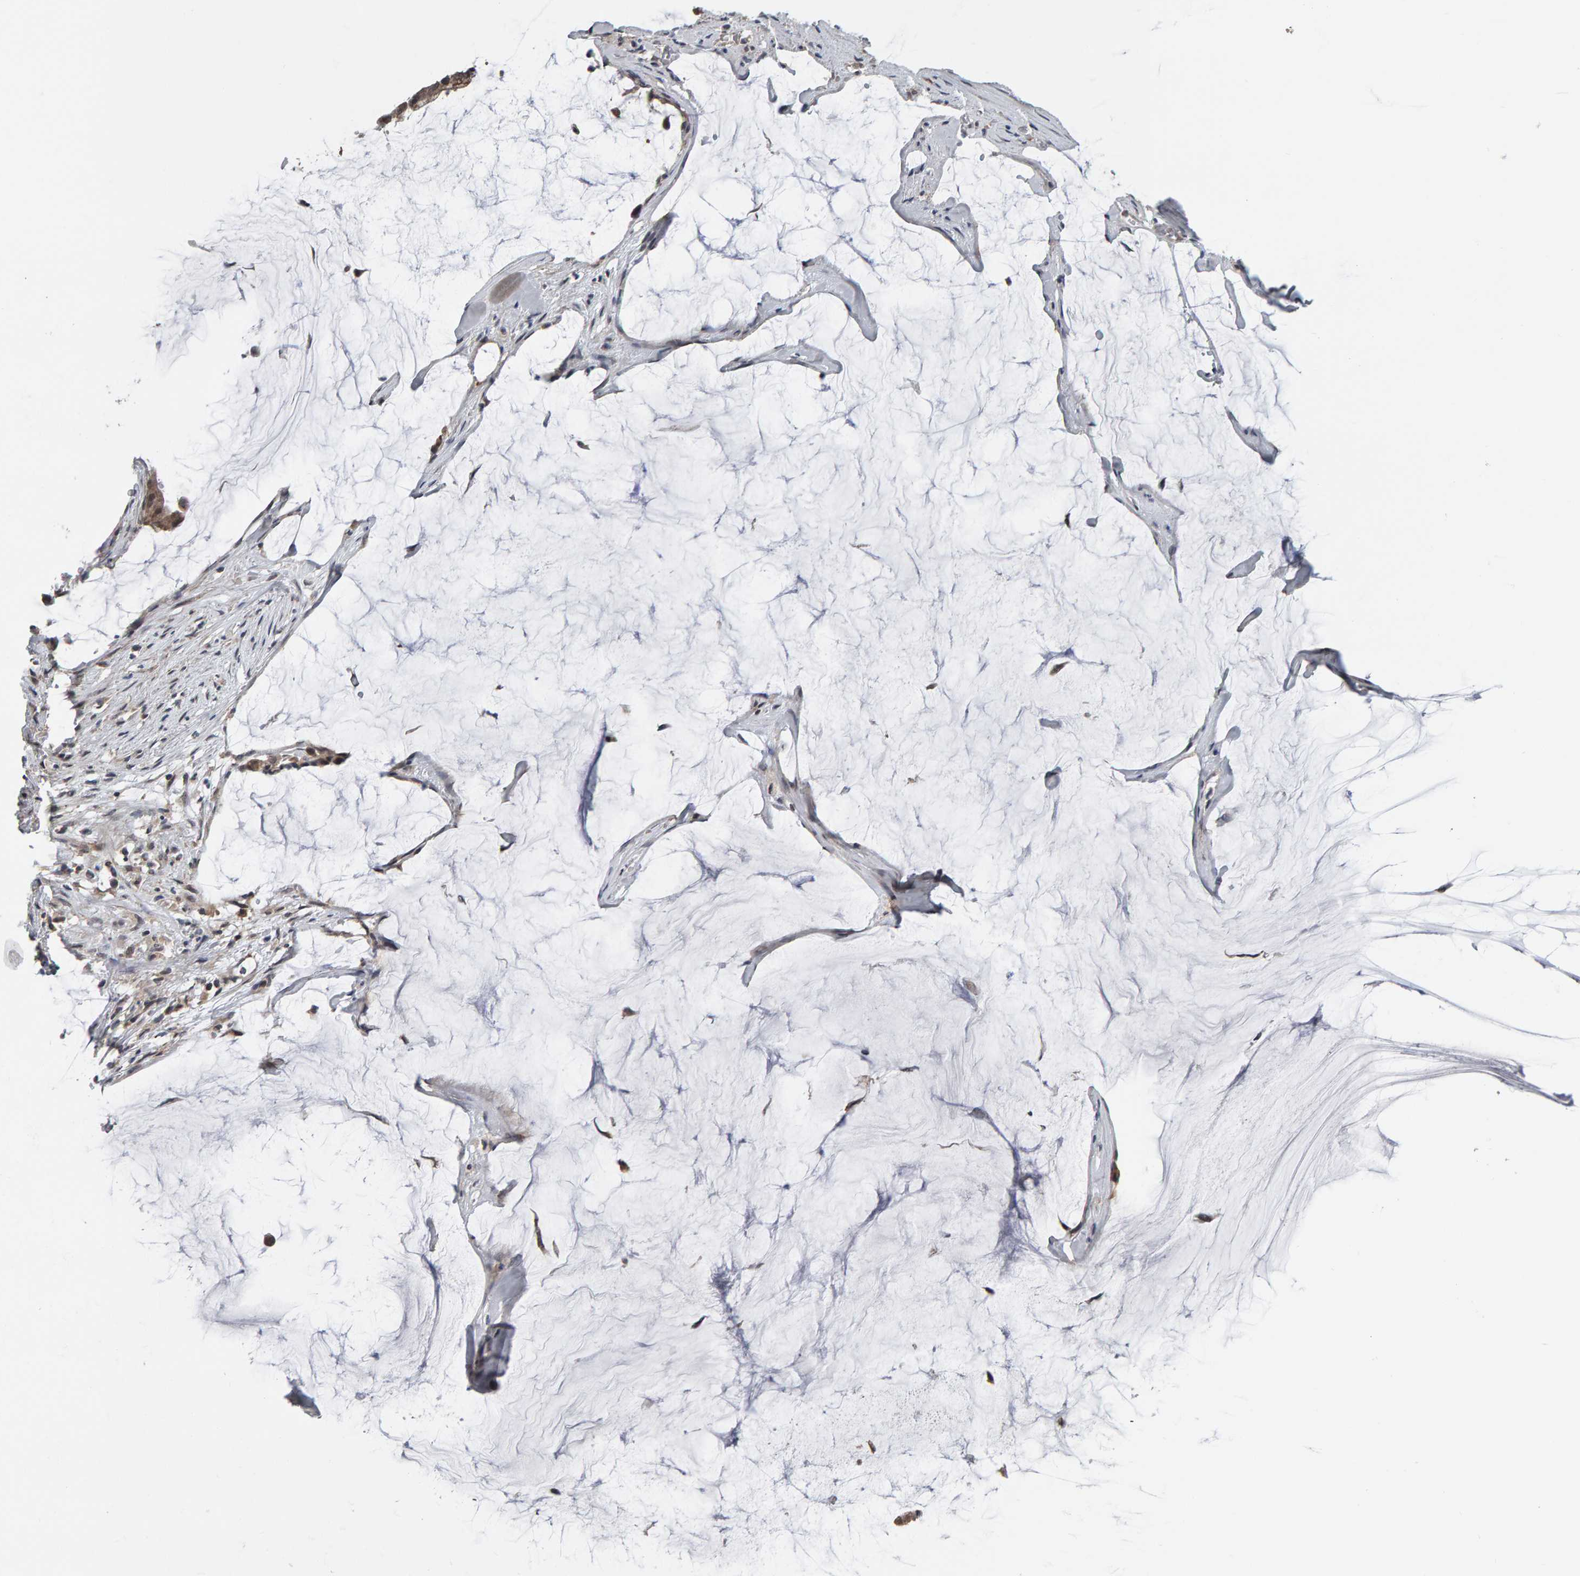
{"staining": {"intensity": "moderate", "quantity": "<25%", "location": "cytoplasmic/membranous,nuclear"}, "tissue": "pancreatic cancer", "cell_type": "Tumor cells", "image_type": "cancer", "snomed": [{"axis": "morphology", "description": "Adenocarcinoma, NOS"}, {"axis": "topography", "description": "Pancreas"}], "caption": "Brown immunohistochemical staining in human pancreatic cancer reveals moderate cytoplasmic/membranous and nuclear positivity in approximately <25% of tumor cells.", "gene": "COASY", "patient": {"sex": "male", "age": 41}}